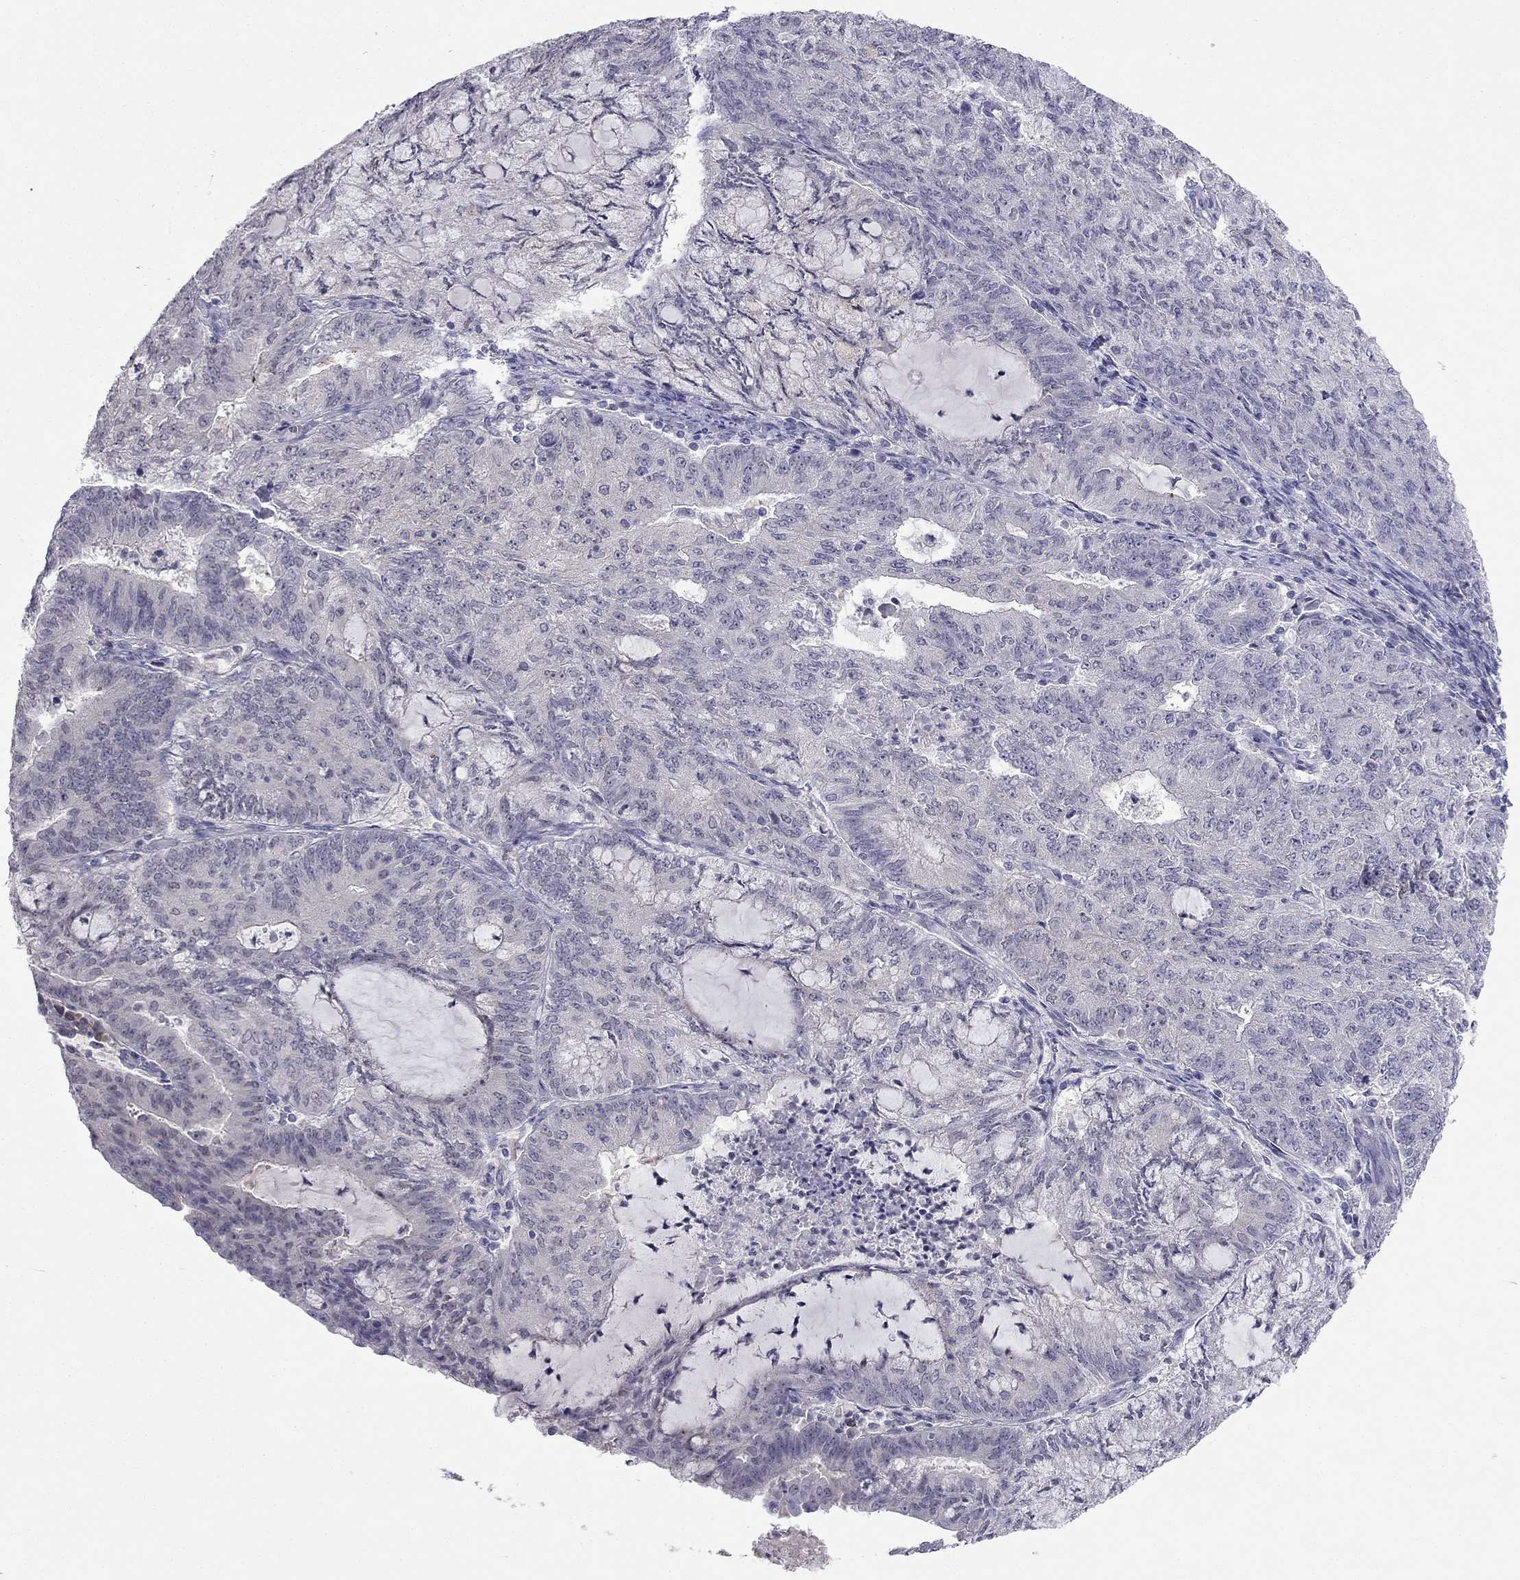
{"staining": {"intensity": "negative", "quantity": "none", "location": "none"}, "tissue": "endometrial cancer", "cell_type": "Tumor cells", "image_type": "cancer", "snomed": [{"axis": "morphology", "description": "Adenocarcinoma, NOS"}, {"axis": "topography", "description": "Endometrium"}], "caption": "The micrograph reveals no staining of tumor cells in endometrial cancer (adenocarcinoma).", "gene": "C16orf89", "patient": {"sex": "female", "age": 82}}